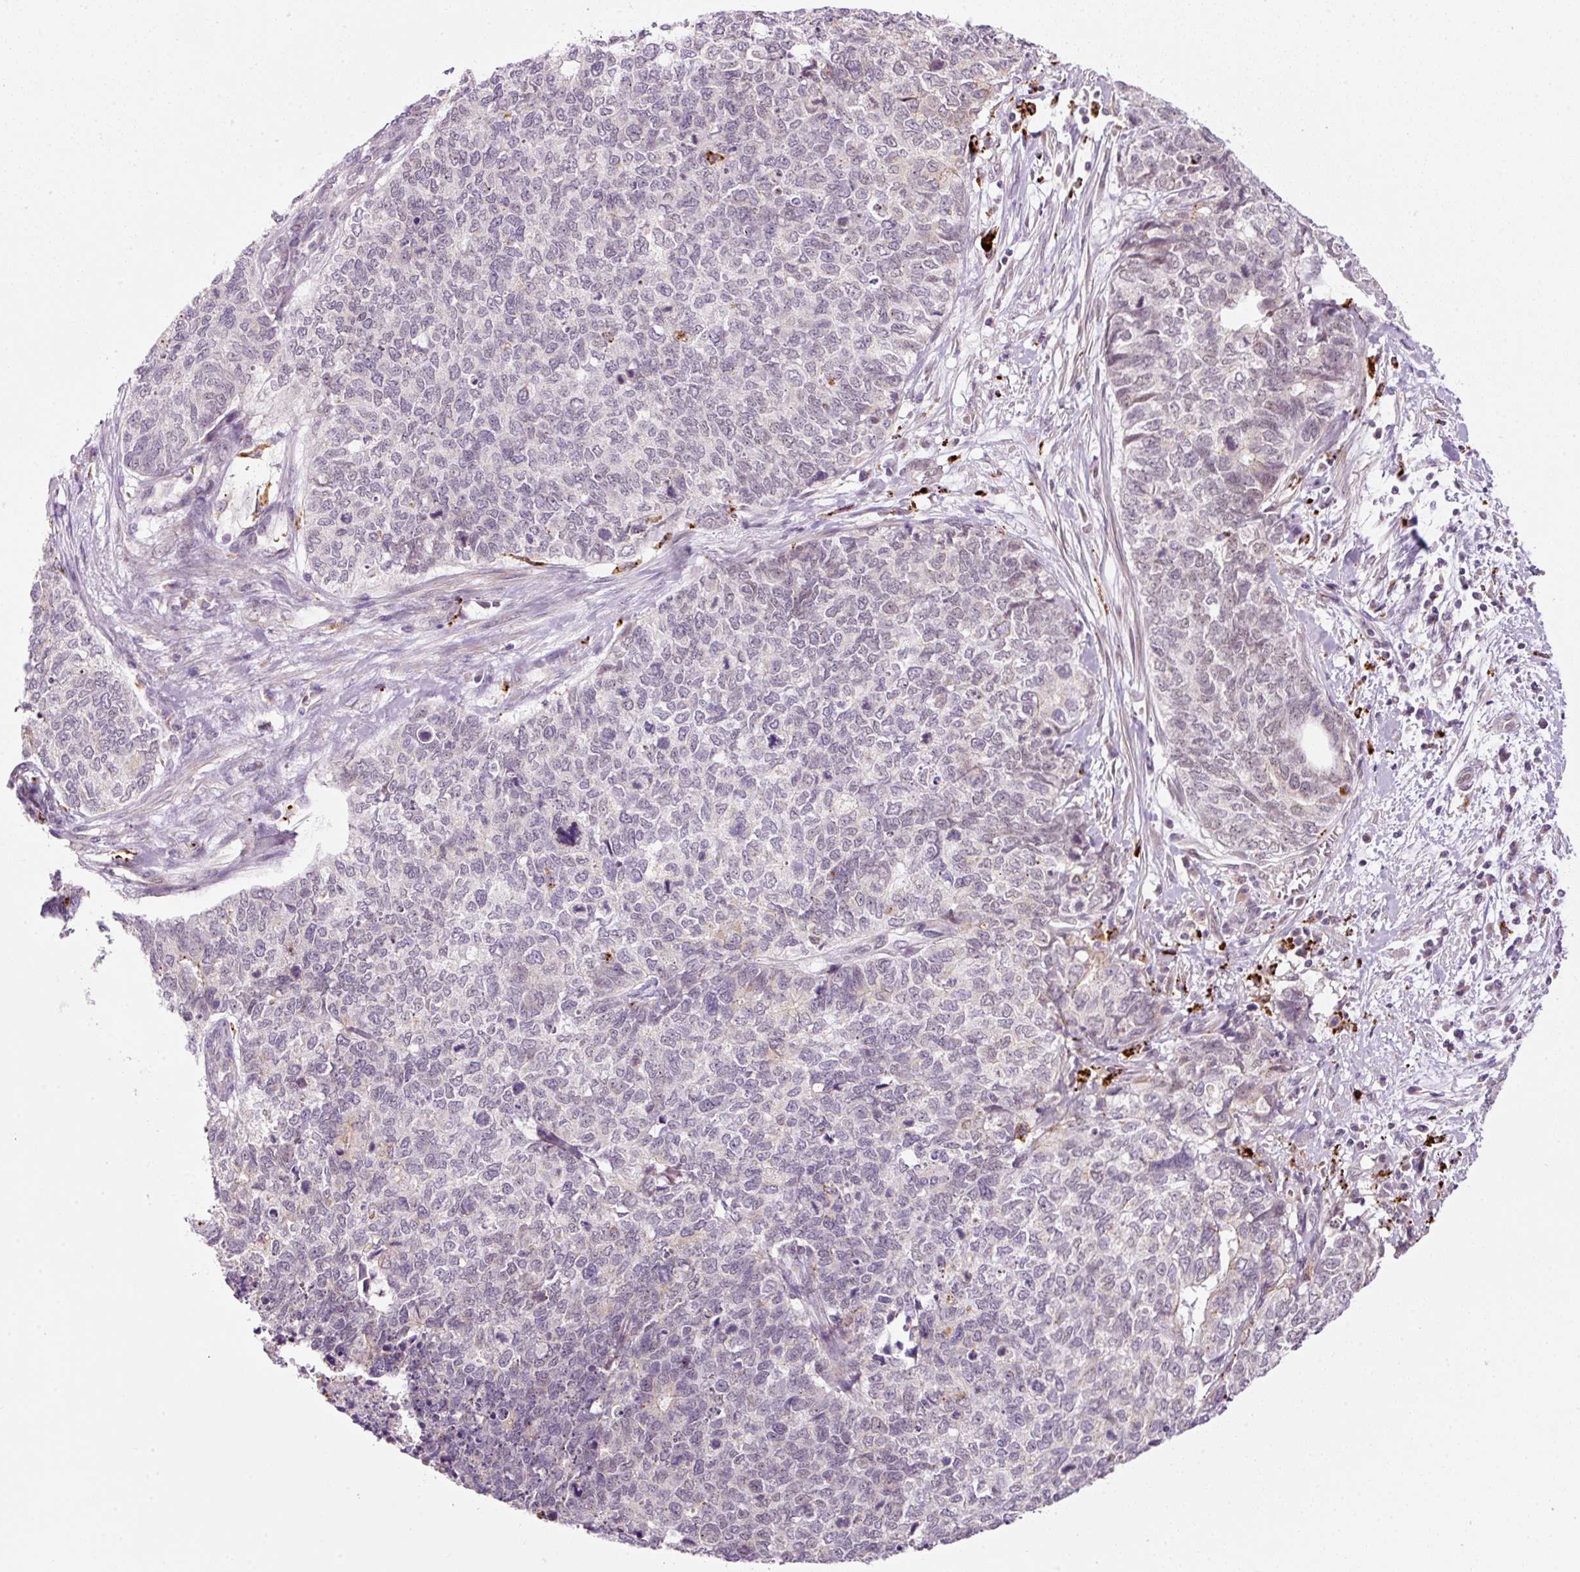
{"staining": {"intensity": "negative", "quantity": "none", "location": "none"}, "tissue": "cervical cancer", "cell_type": "Tumor cells", "image_type": "cancer", "snomed": [{"axis": "morphology", "description": "Squamous cell carcinoma, NOS"}, {"axis": "topography", "description": "Cervix"}], "caption": "This is an immunohistochemistry histopathology image of squamous cell carcinoma (cervical). There is no expression in tumor cells.", "gene": "ZNF639", "patient": {"sex": "female", "age": 63}}